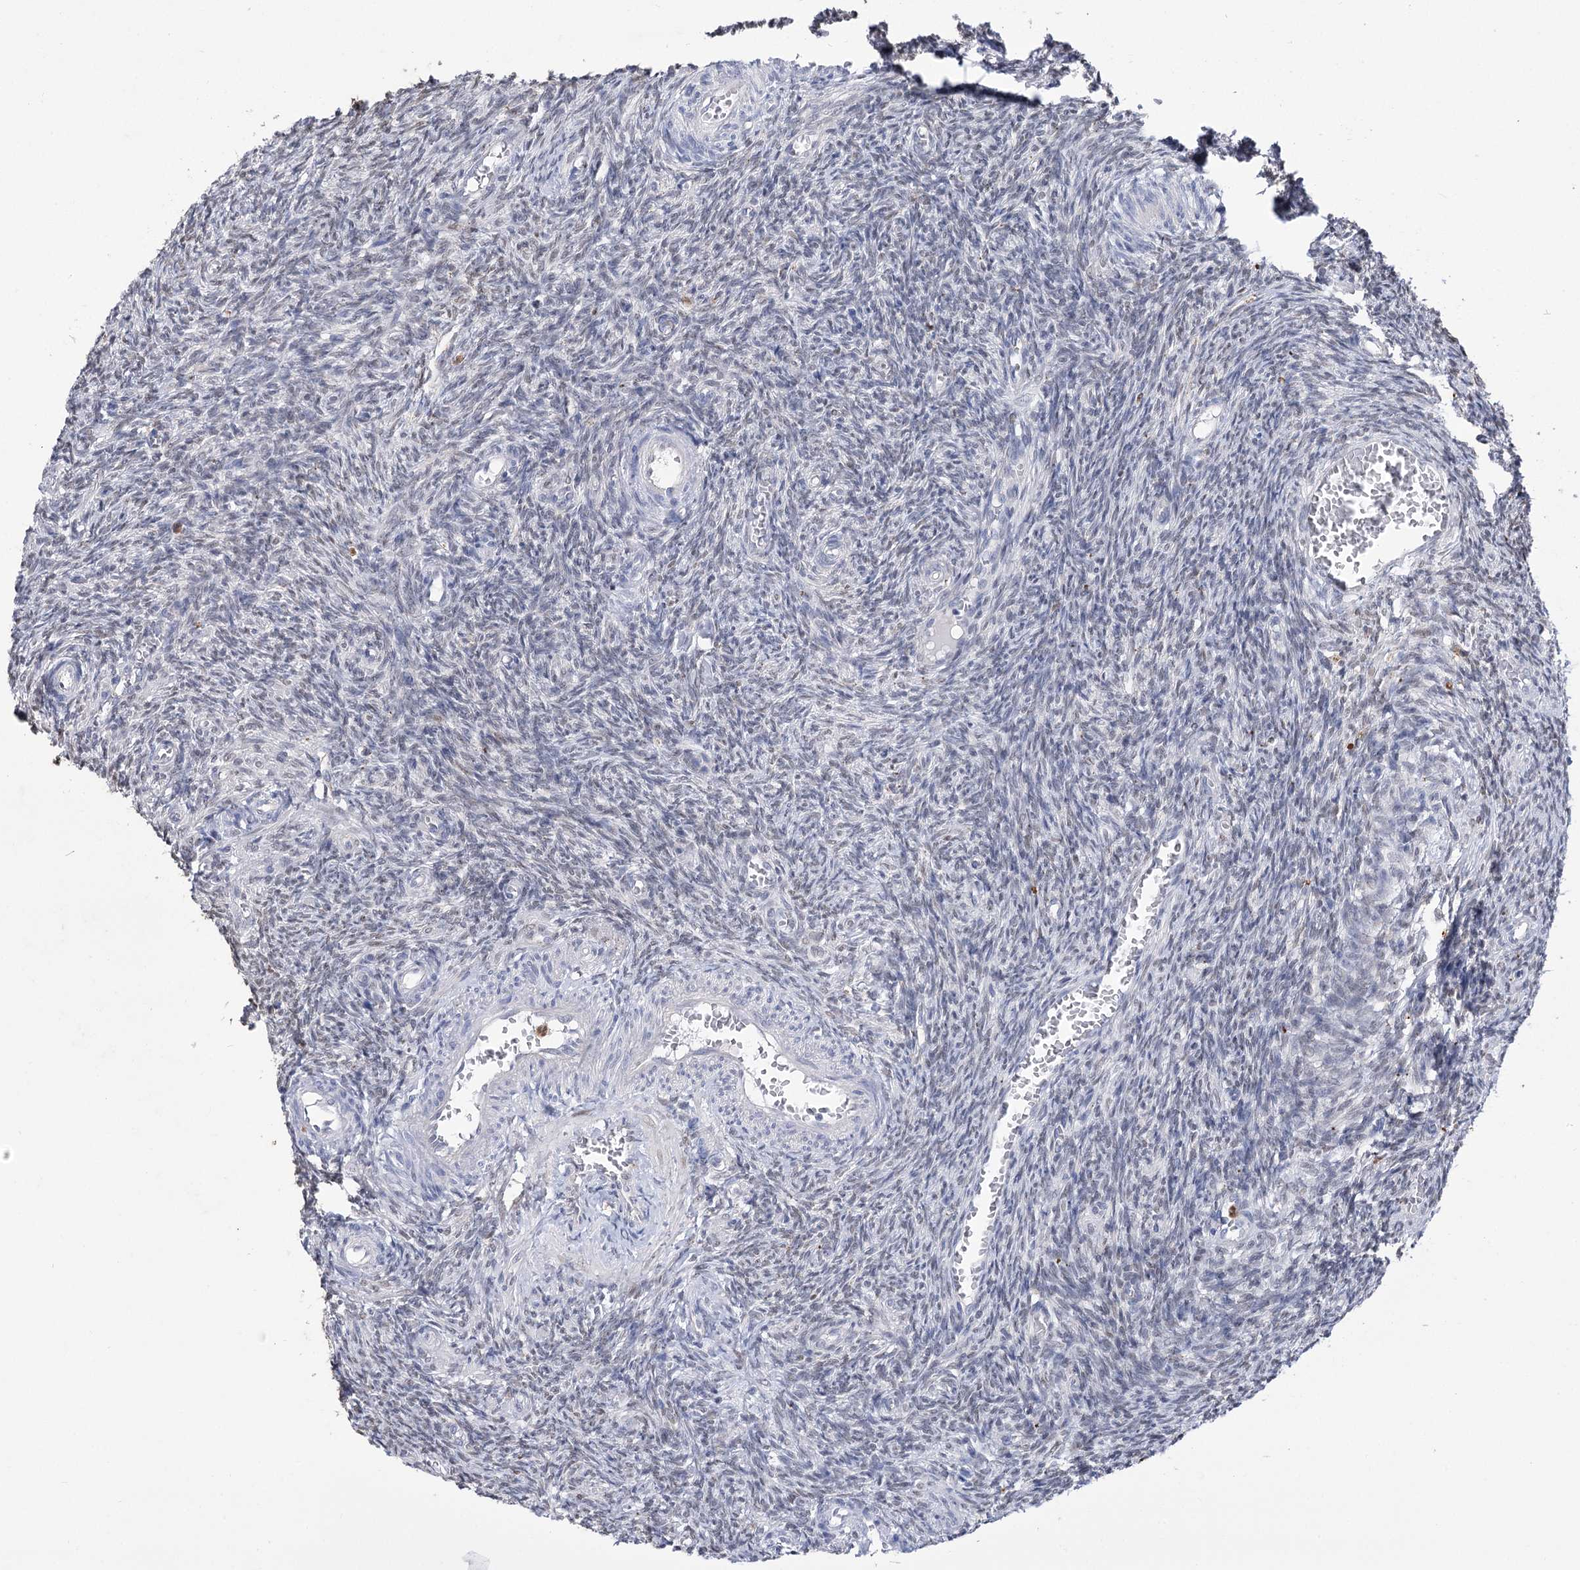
{"staining": {"intensity": "negative", "quantity": "none", "location": "none"}, "tissue": "ovary", "cell_type": "Ovarian stroma cells", "image_type": "normal", "snomed": [{"axis": "morphology", "description": "Normal tissue, NOS"}, {"axis": "topography", "description": "Ovary"}], "caption": "Protein analysis of benign ovary demonstrates no significant expression in ovarian stroma cells.", "gene": "SIAE", "patient": {"sex": "female", "age": 27}}